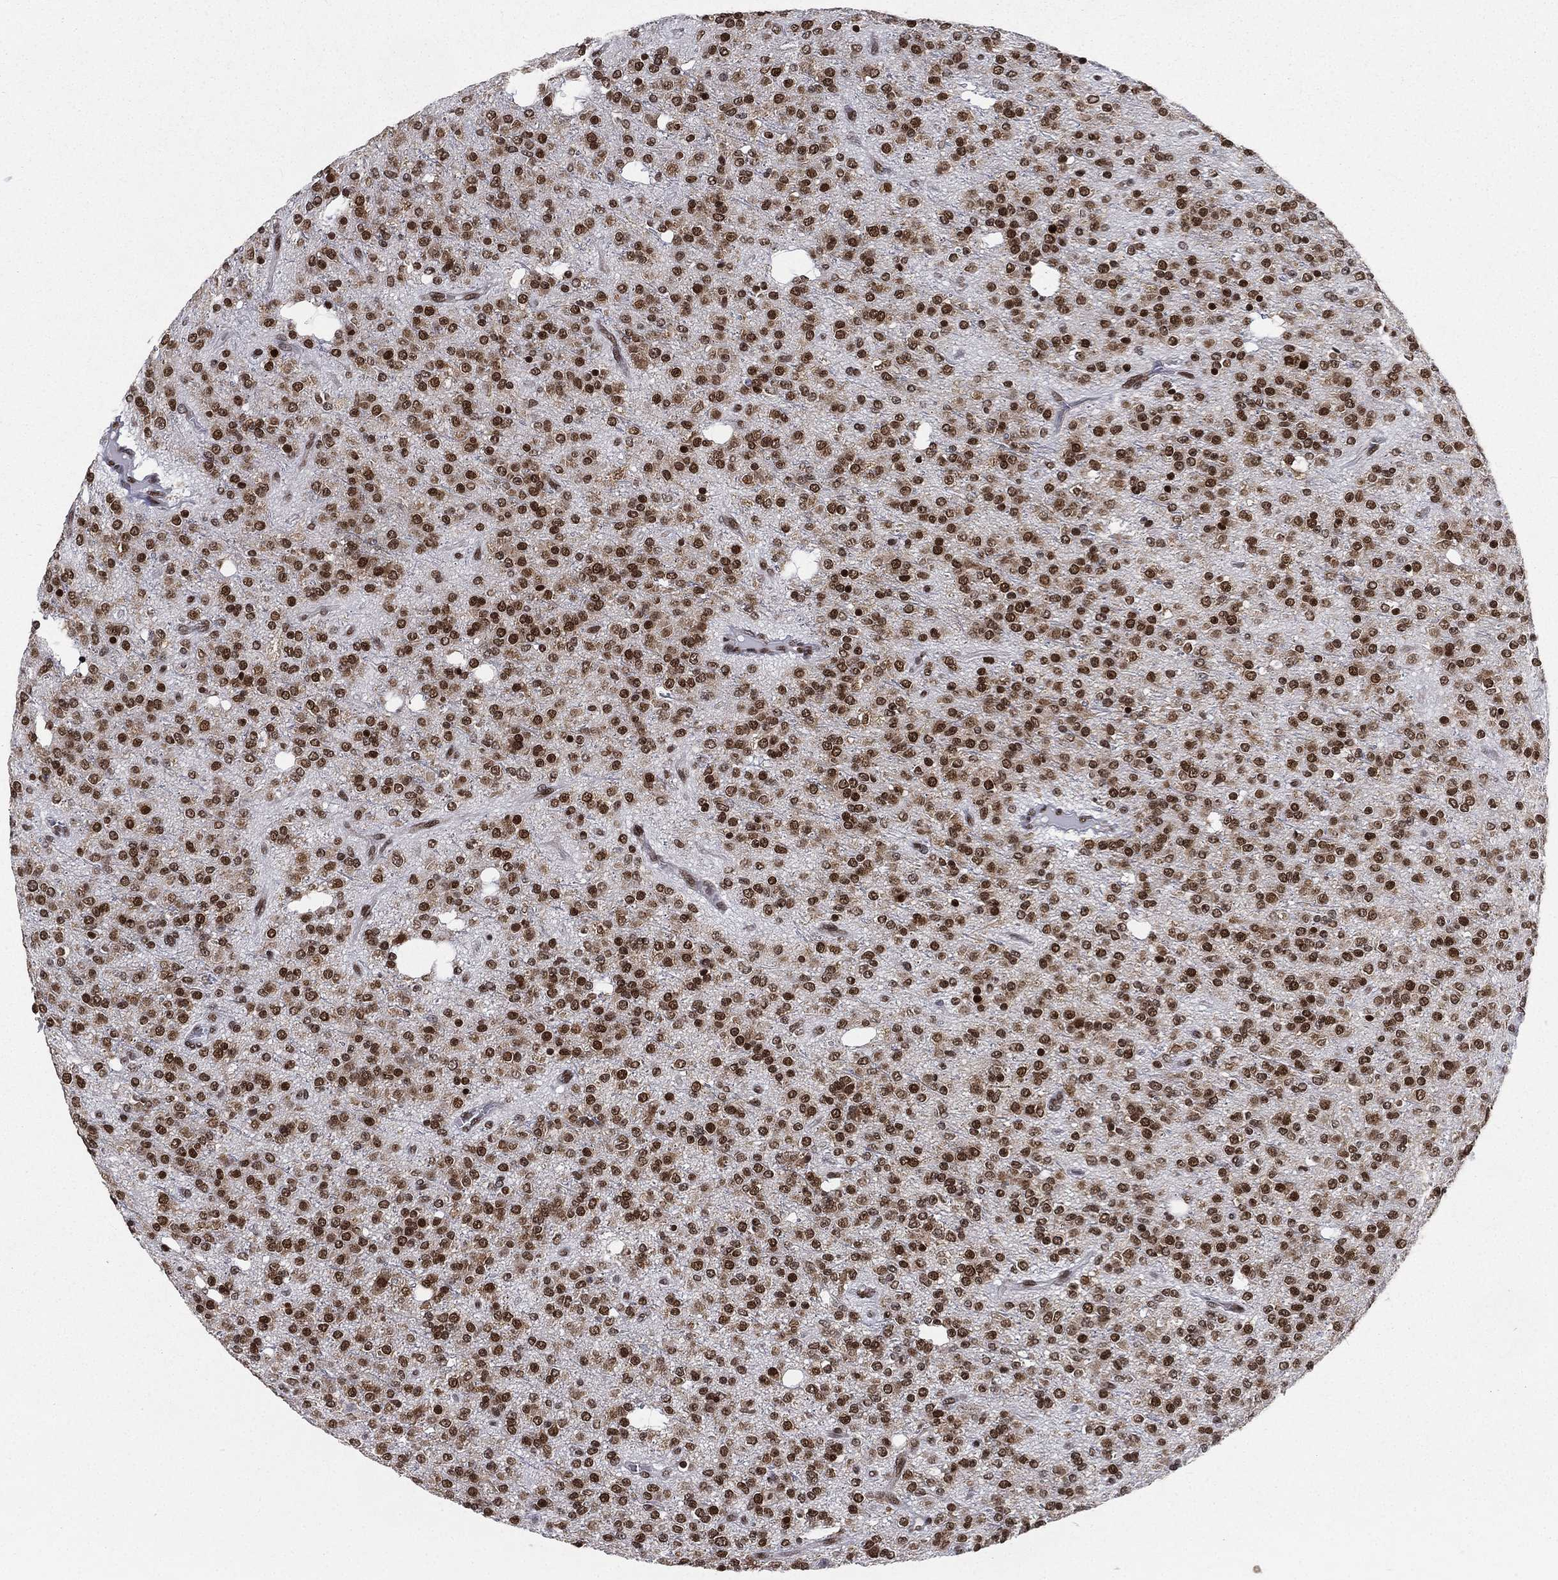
{"staining": {"intensity": "strong", "quantity": ">75%", "location": "nuclear"}, "tissue": "glioma", "cell_type": "Tumor cells", "image_type": "cancer", "snomed": [{"axis": "morphology", "description": "Glioma, malignant, Low grade"}, {"axis": "topography", "description": "Brain"}], "caption": "A micrograph of low-grade glioma (malignant) stained for a protein shows strong nuclear brown staining in tumor cells.", "gene": "FUBP3", "patient": {"sex": "male", "age": 27}}